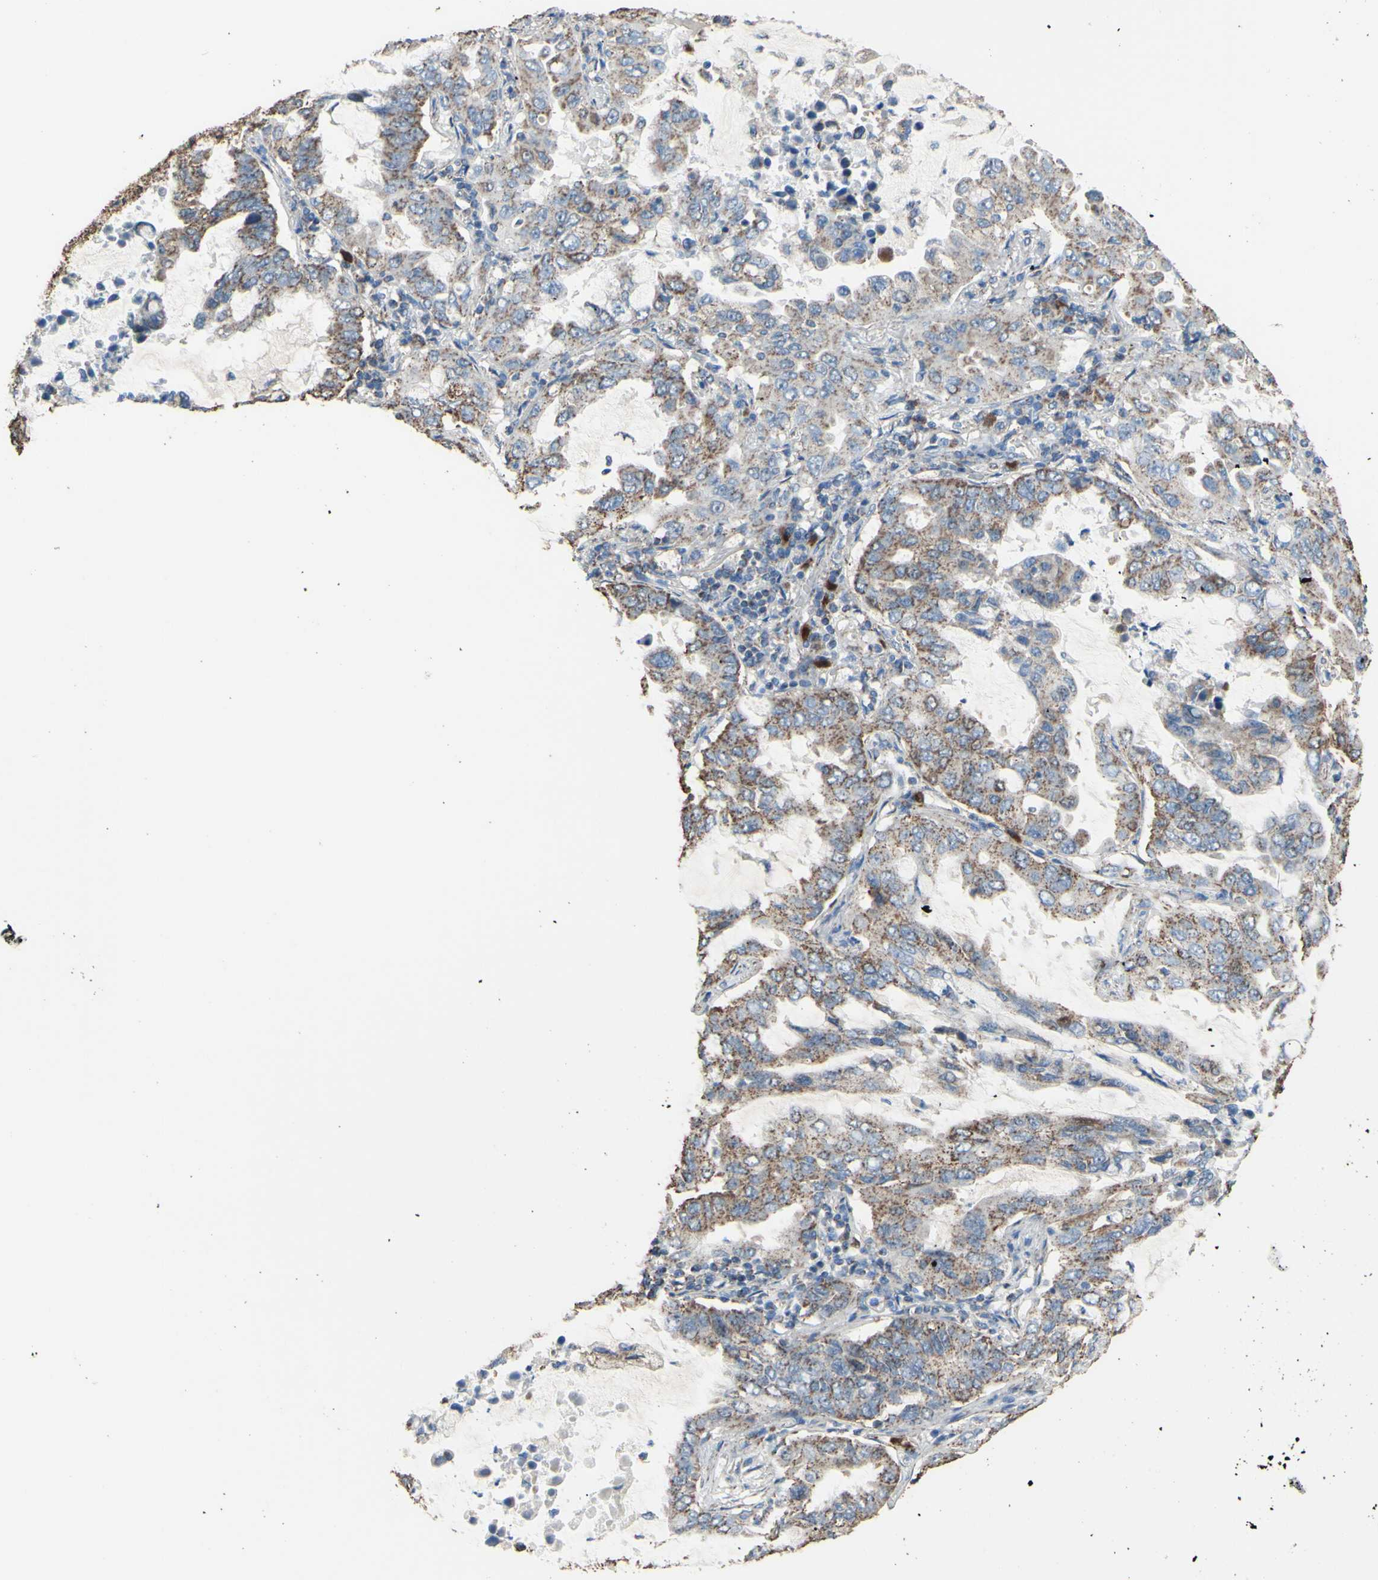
{"staining": {"intensity": "weak", "quantity": ">75%", "location": "cytoplasmic/membranous"}, "tissue": "lung cancer", "cell_type": "Tumor cells", "image_type": "cancer", "snomed": [{"axis": "morphology", "description": "Adenocarcinoma, NOS"}, {"axis": "topography", "description": "Lung"}], "caption": "An immunohistochemistry (IHC) photomicrograph of neoplastic tissue is shown. Protein staining in brown labels weak cytoplasmic/membranous positivity in lung cancer within tumor cells.", "gene": "CMKLR2", "patient": {"sex": "male", "age": 64}}